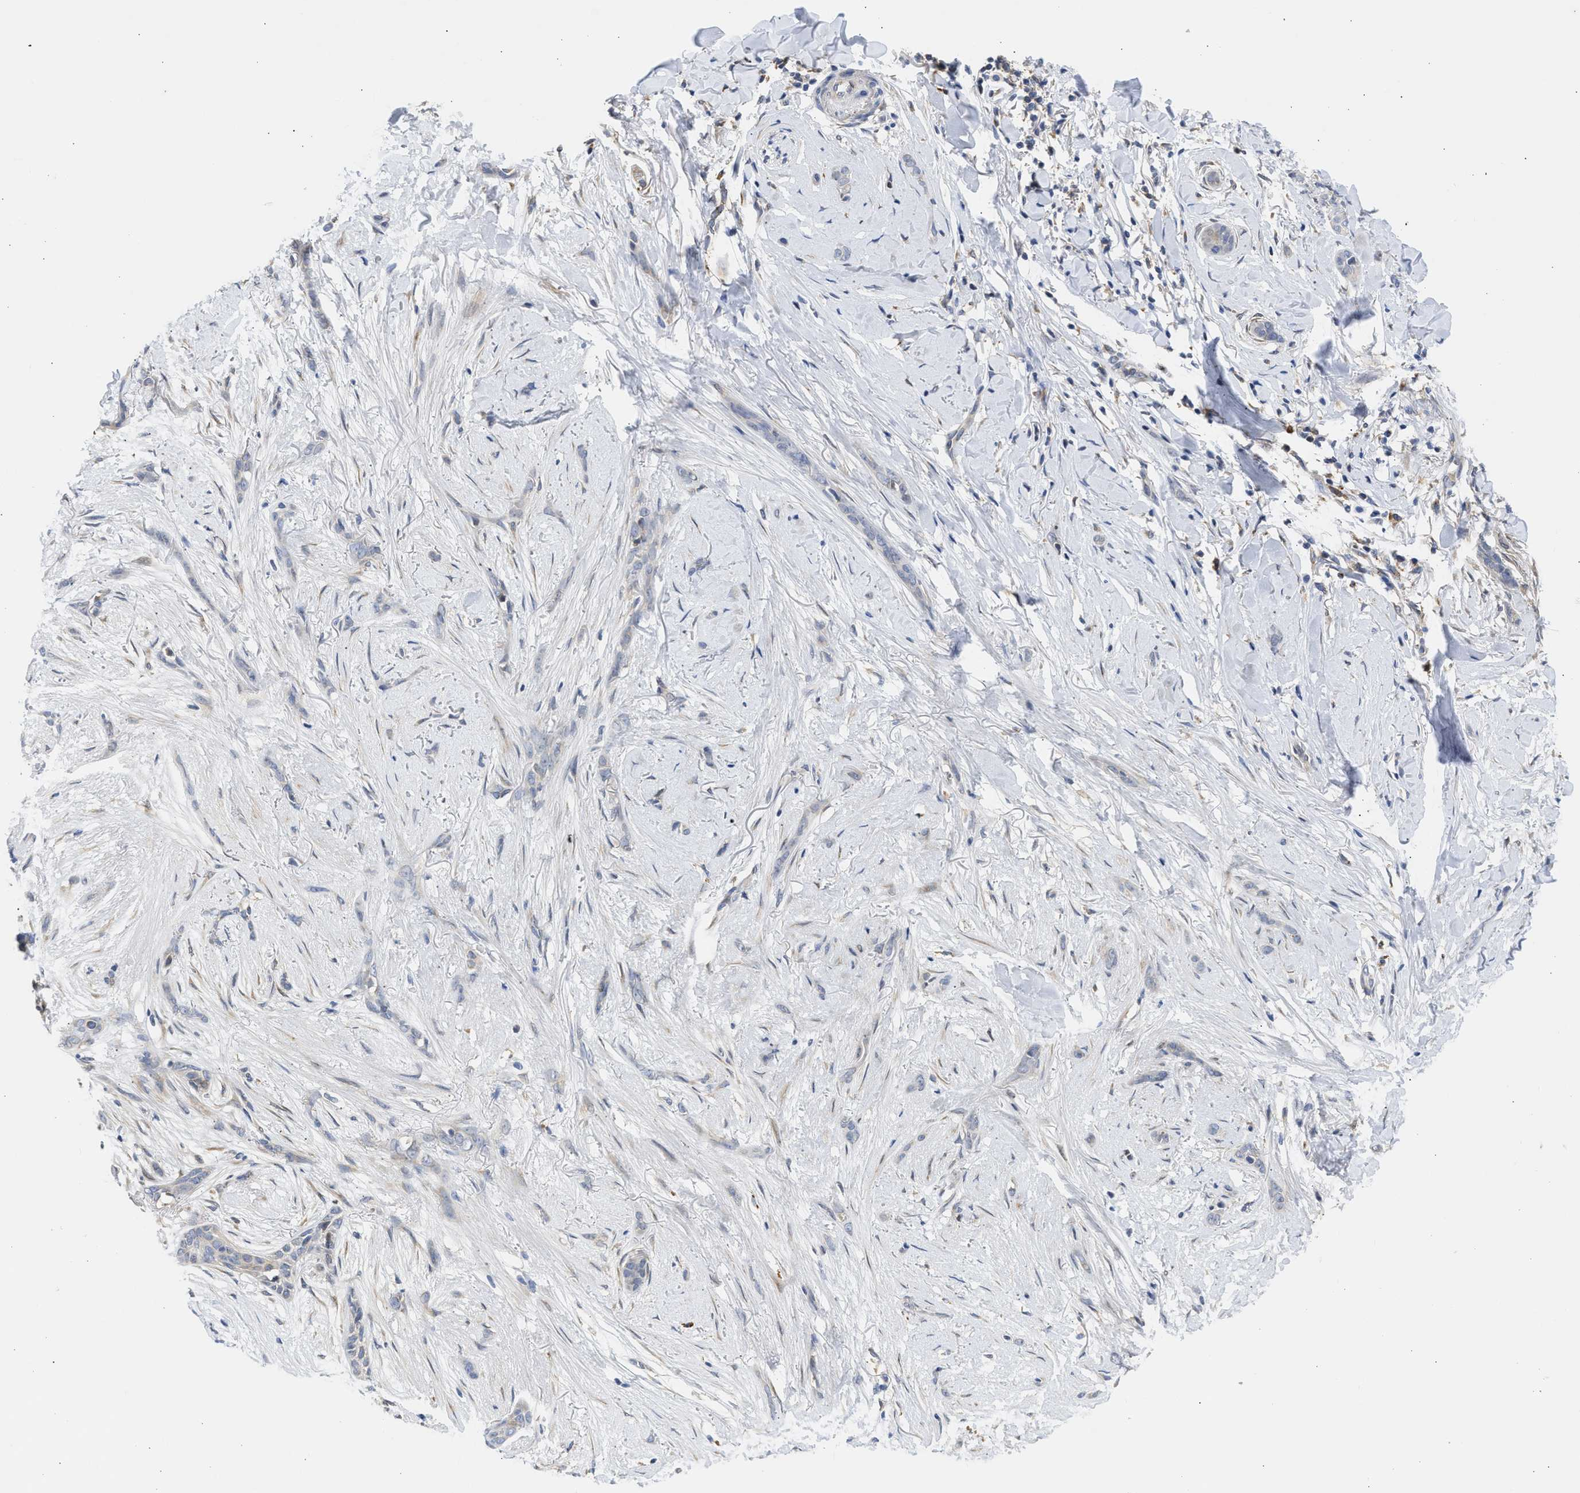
{"staining": {"intensity": "negative", "quantity": "none", "location": "none"}, "tissue": "skin cancer", "cell_type": "Tumor cells", "image_type": "cancer", "snomed": [{"axis": "morphology", "description": "Basal cell carcinoma"}, {"axis": "morphology", "description": "Adnexal tumor, benign"}, {"axis": "topography", "description": "Skin"}], "caption": "Skin cancer stained for a protein using immunohistochemistry (IHC) demonstrates no staining tumor cells.", "gene": "TMED1", "patient": {"sex": "female", "age": 42}}